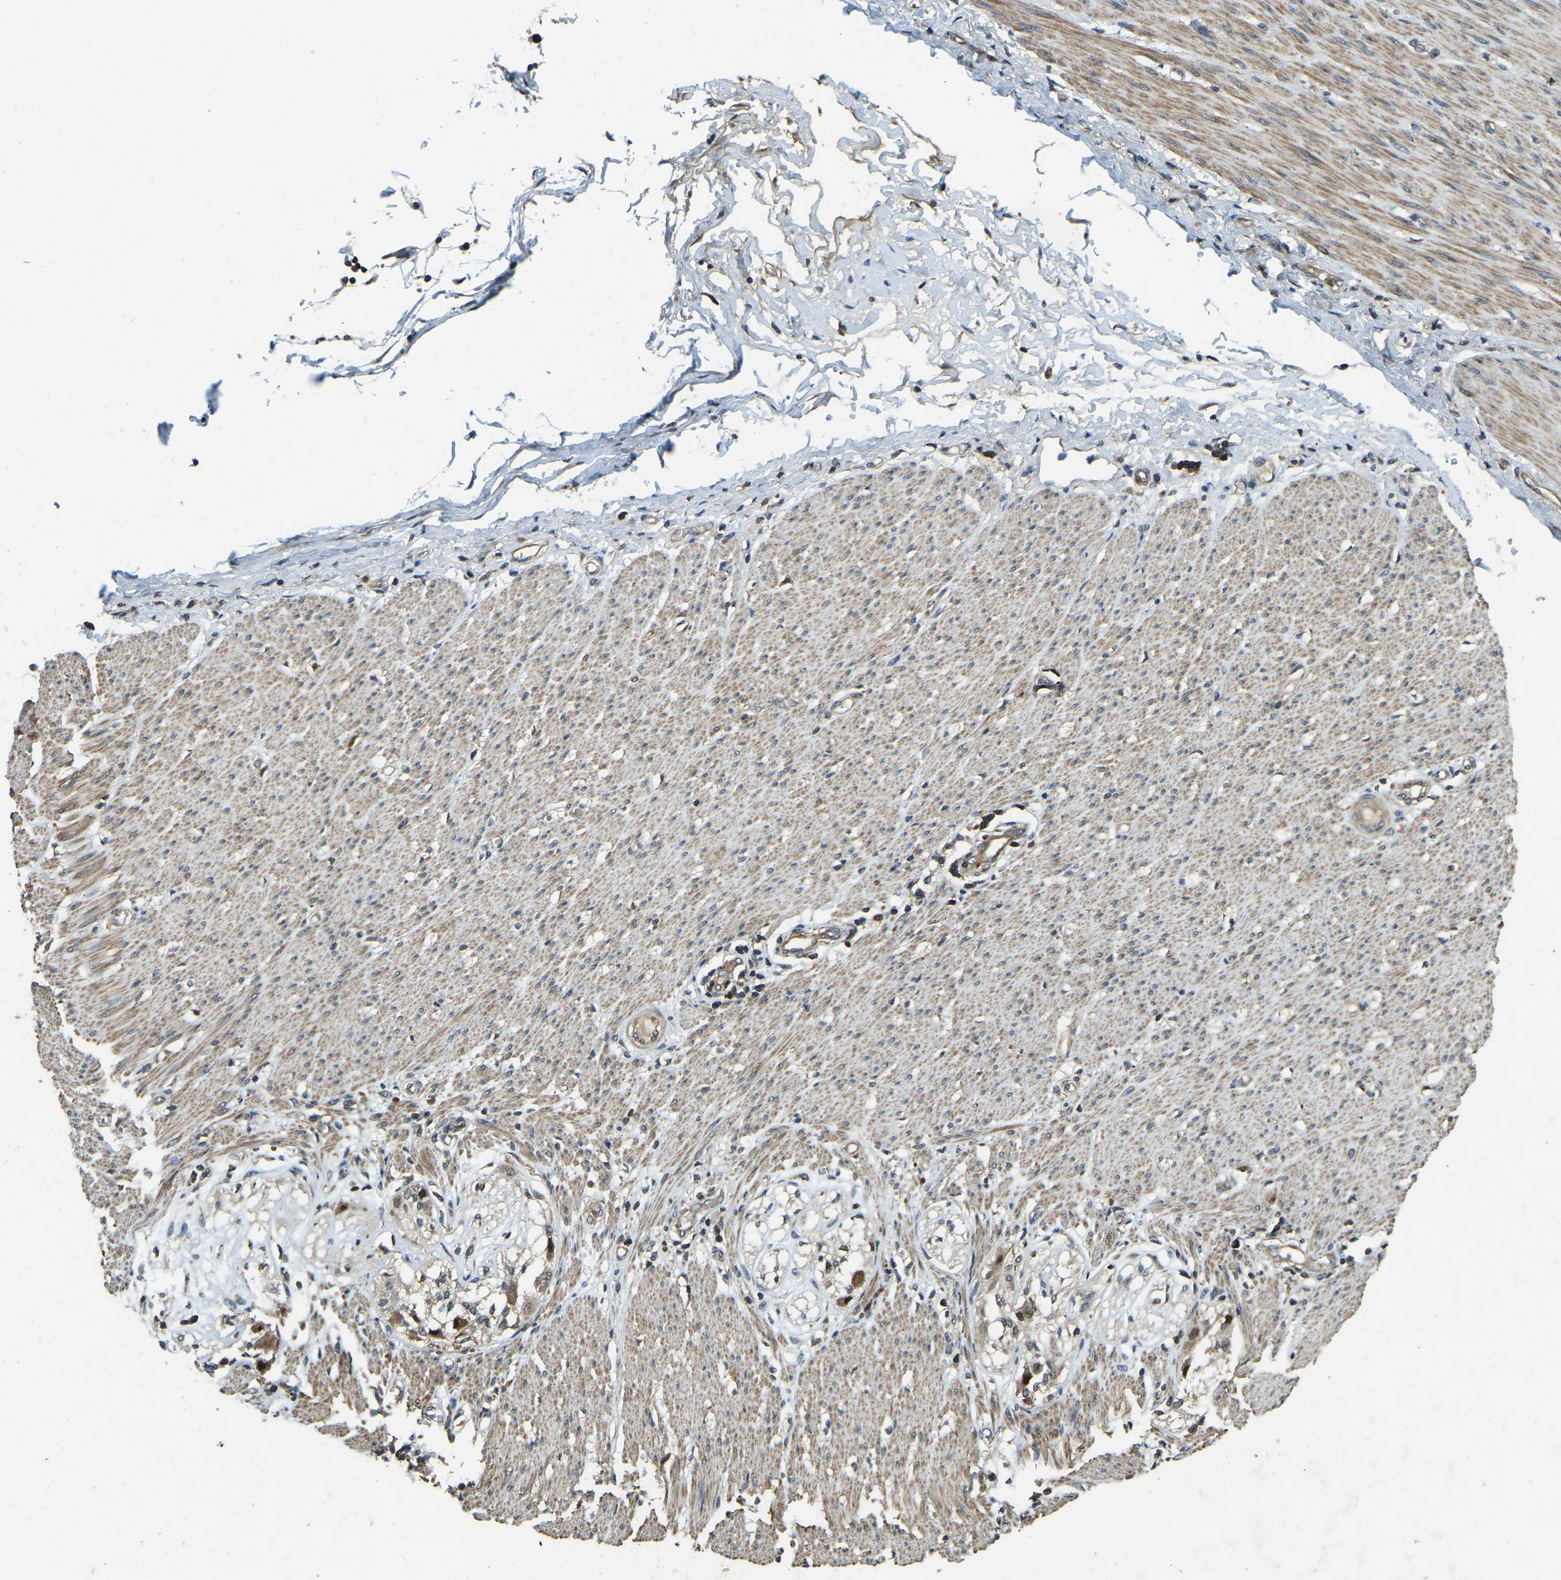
{"staining": {"intensity": "moderate", "quantity": ">75%", "location": "cytoplasmic/membranous"}, "tissue": "soft tissue", "cell_type": "Fibroblasts", "image_type": "normal", "snomed": [{"axis": "morphology", "description": "Normal tissue, NOS"}, {"axis": "morphology", "description": "Adenocarcinoma, NOS"}, {"axis": "topography", "description": "Colon"}, {"axis": "topography", "description": "Peripheral nerve tissue"}], "caption": "Immunohistochemistry image of benign soft tissue stained for a protein (brown), which shows medium levels of moderate cytoplasmic/membranous staining in about >75% of fibroblasts.", "gene": "ATP8B1", "patient": {"sex": "male", "age": 14}}